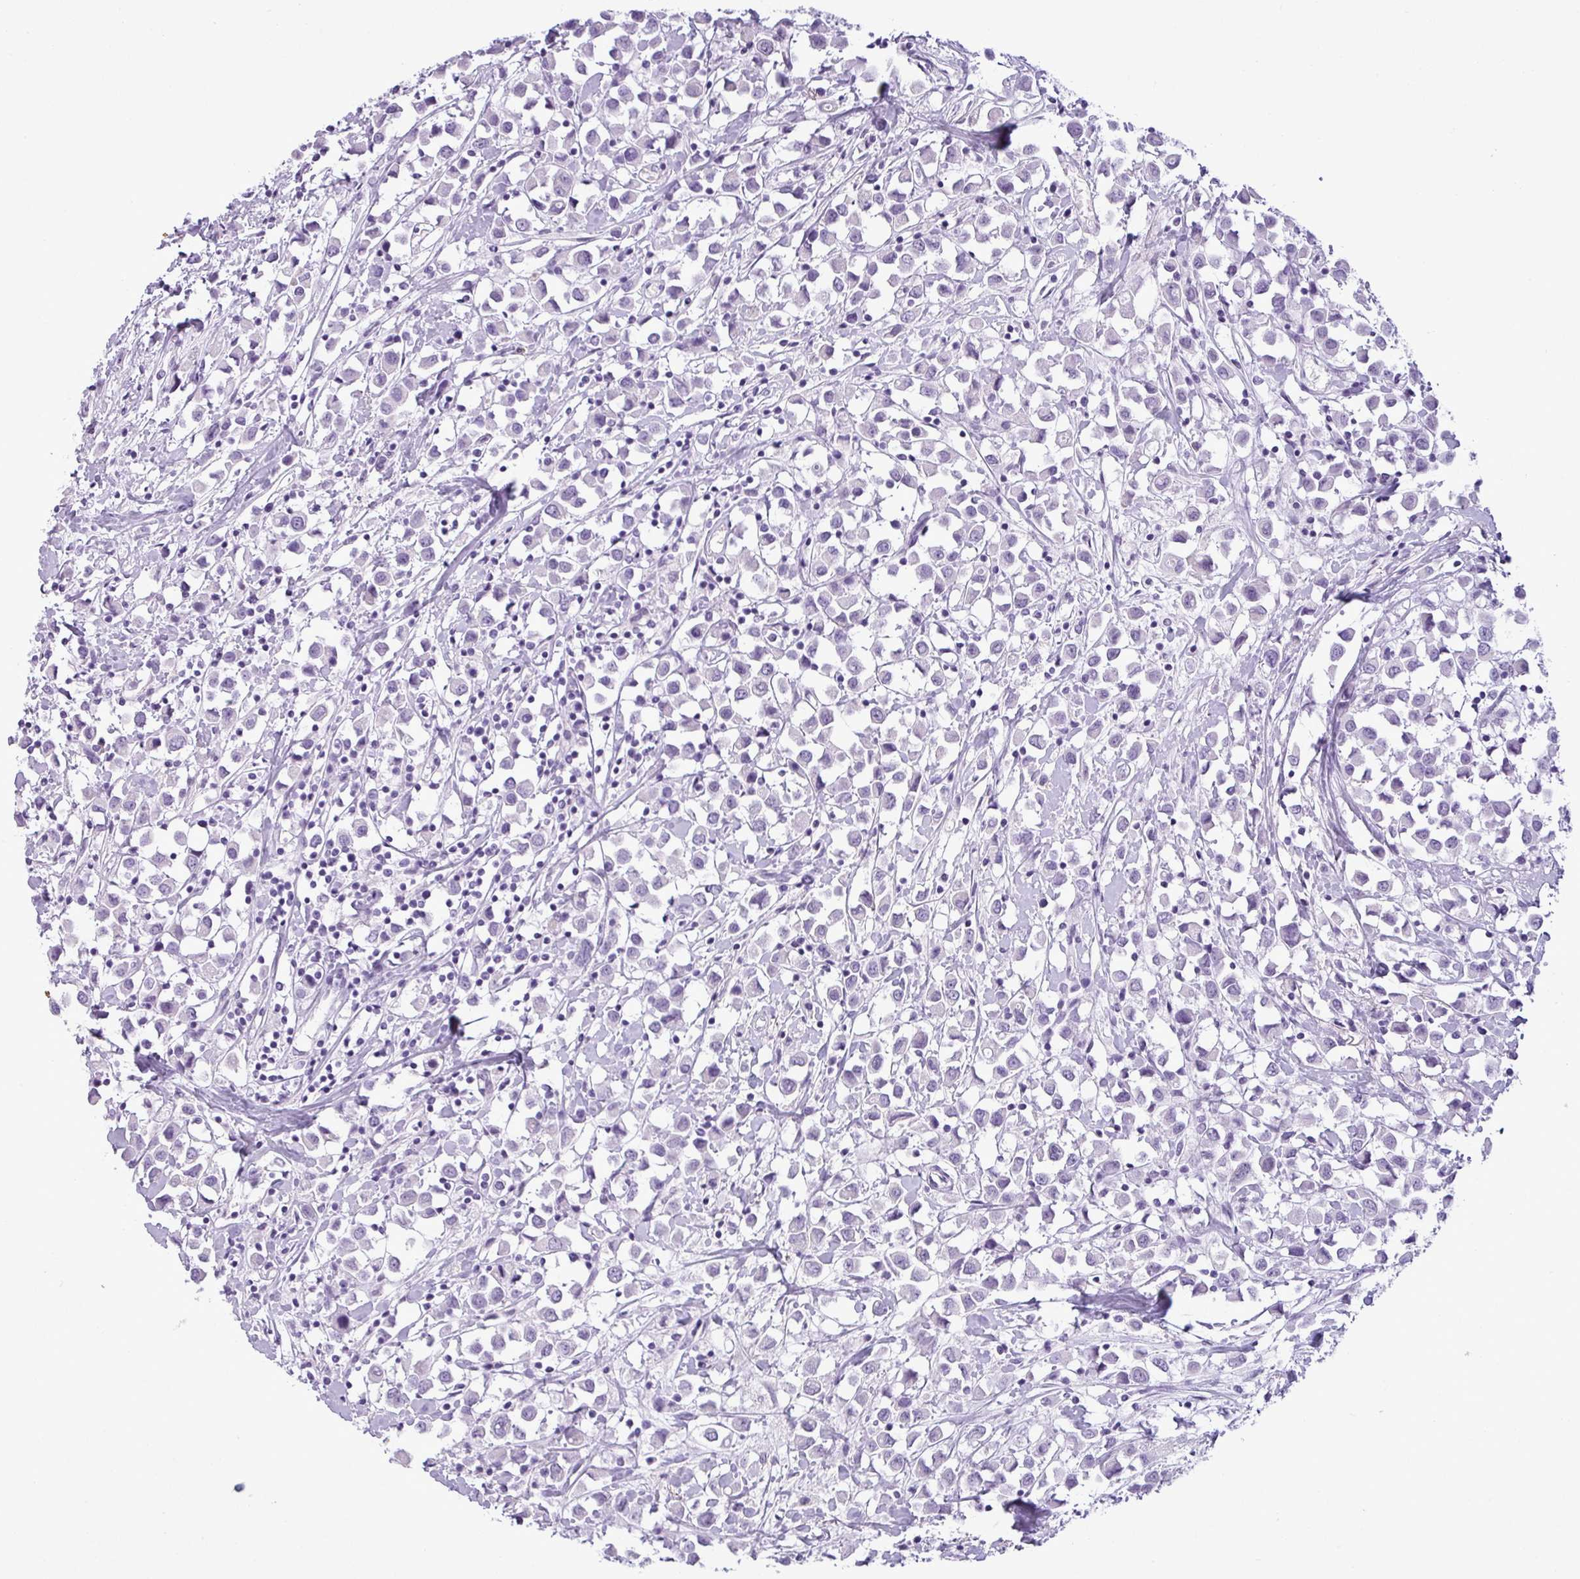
{"staining": {"intensity": "negative", "quantity": "none", "location": "none"}, "tissue": "breast cancer", "cell_type": "Tumor cells", "image_type": "cancer", "snomed": [{"axis": "morphology", "description": "Duct carcinoma"}, {"axis": "topography", "description": "Breast"}], "caption": "Human breast cancer stained for a protein using IHC shows no staining in tumor cells.", "gene": "CDH16", "patient": {"sex": "female", "age": 61}}